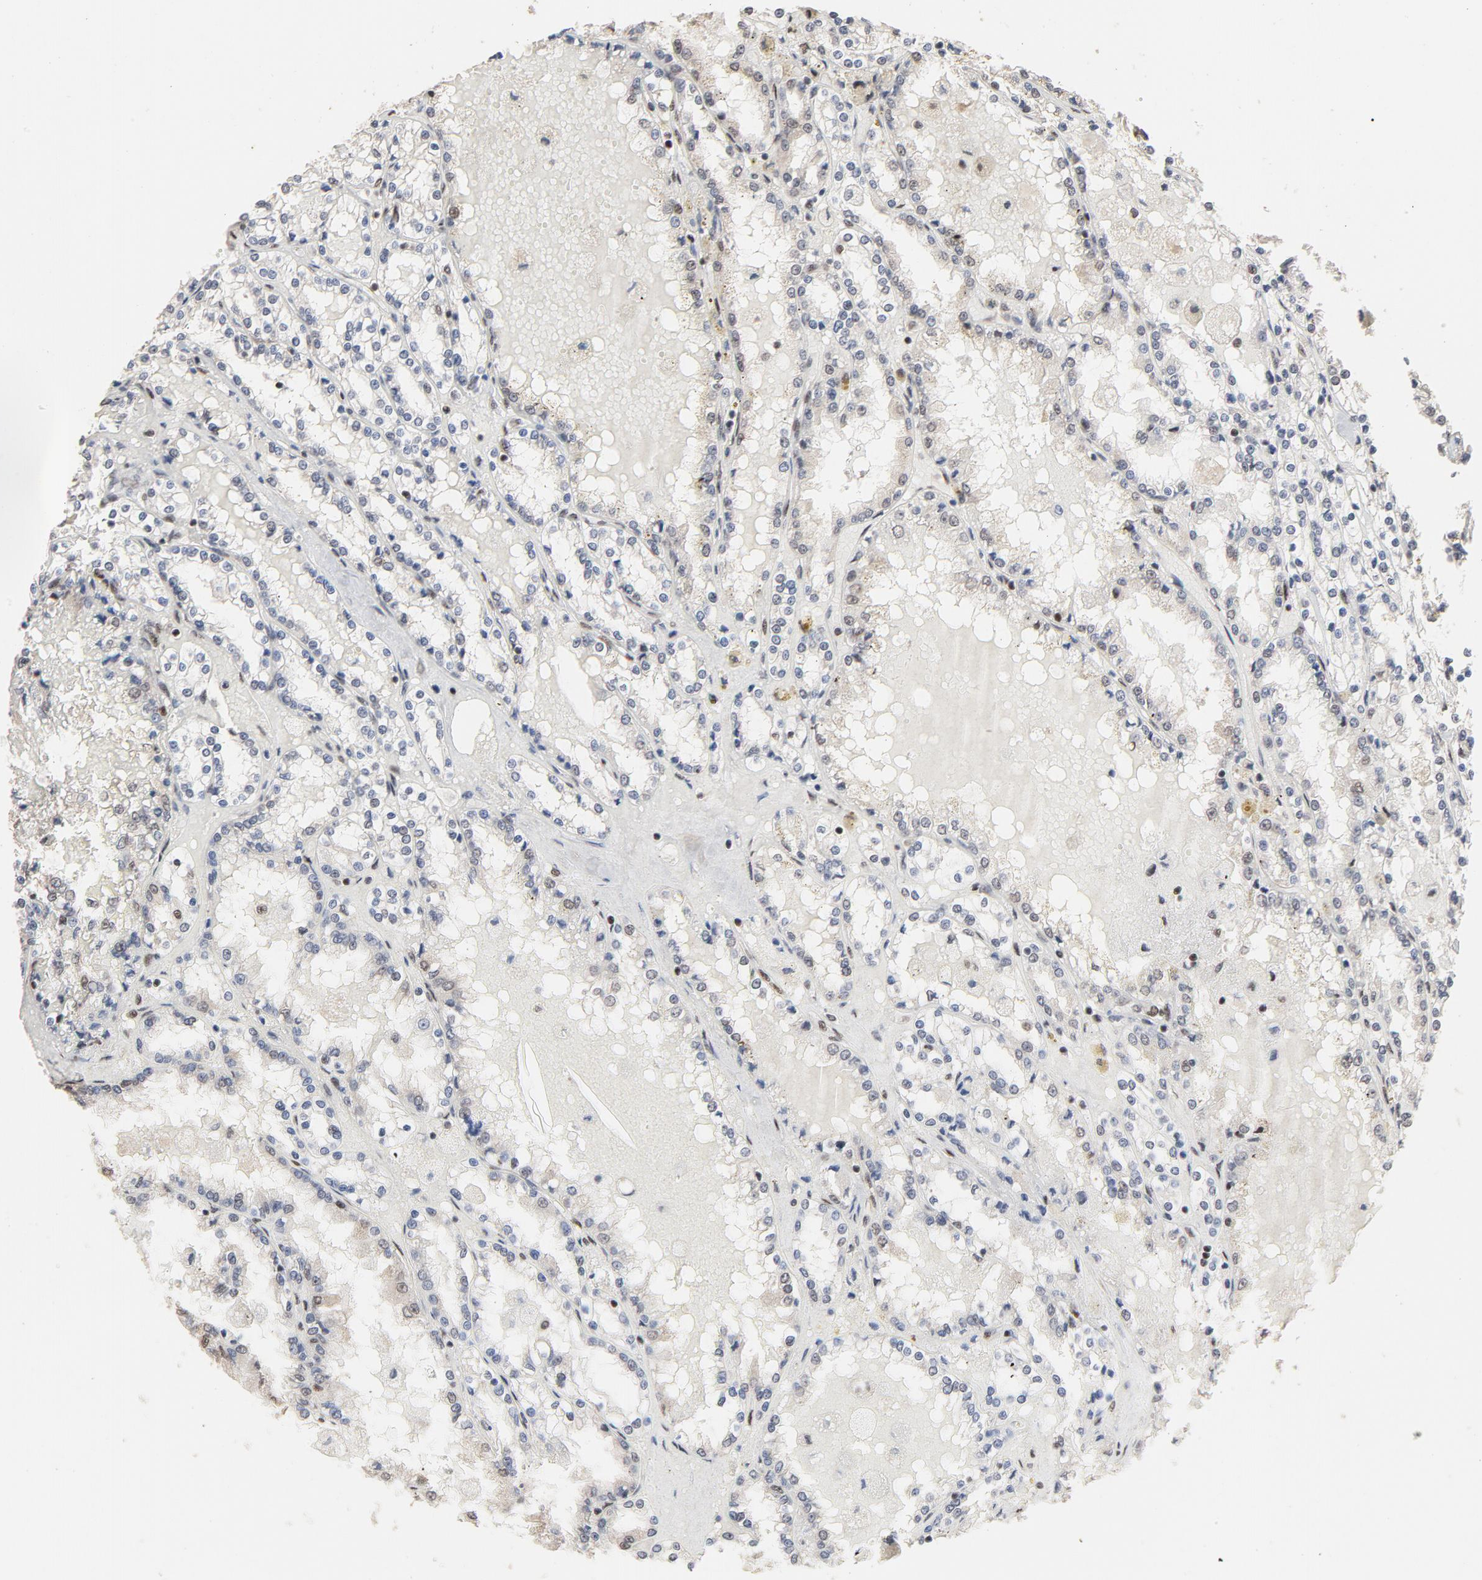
{"staining": {"intensity": "weak", "quantity": "<25%", "location": "nuclear"}, "tissue": "renal cancer", "cell_type": "Tumor cells", "image_type": "cancer", "snomed": [{"axis": "morphology", "description": "Adenocarcinoma, NOS"}, {"axis": "topography", "description": "Kidney"}], "caption": "IHC image of human renal adenocarcinoma stained for a protein (brown), which exhibits no expression in tumor cells.", "gene": "TP53RK", "patient": {"sex": "female", "age": 56}}